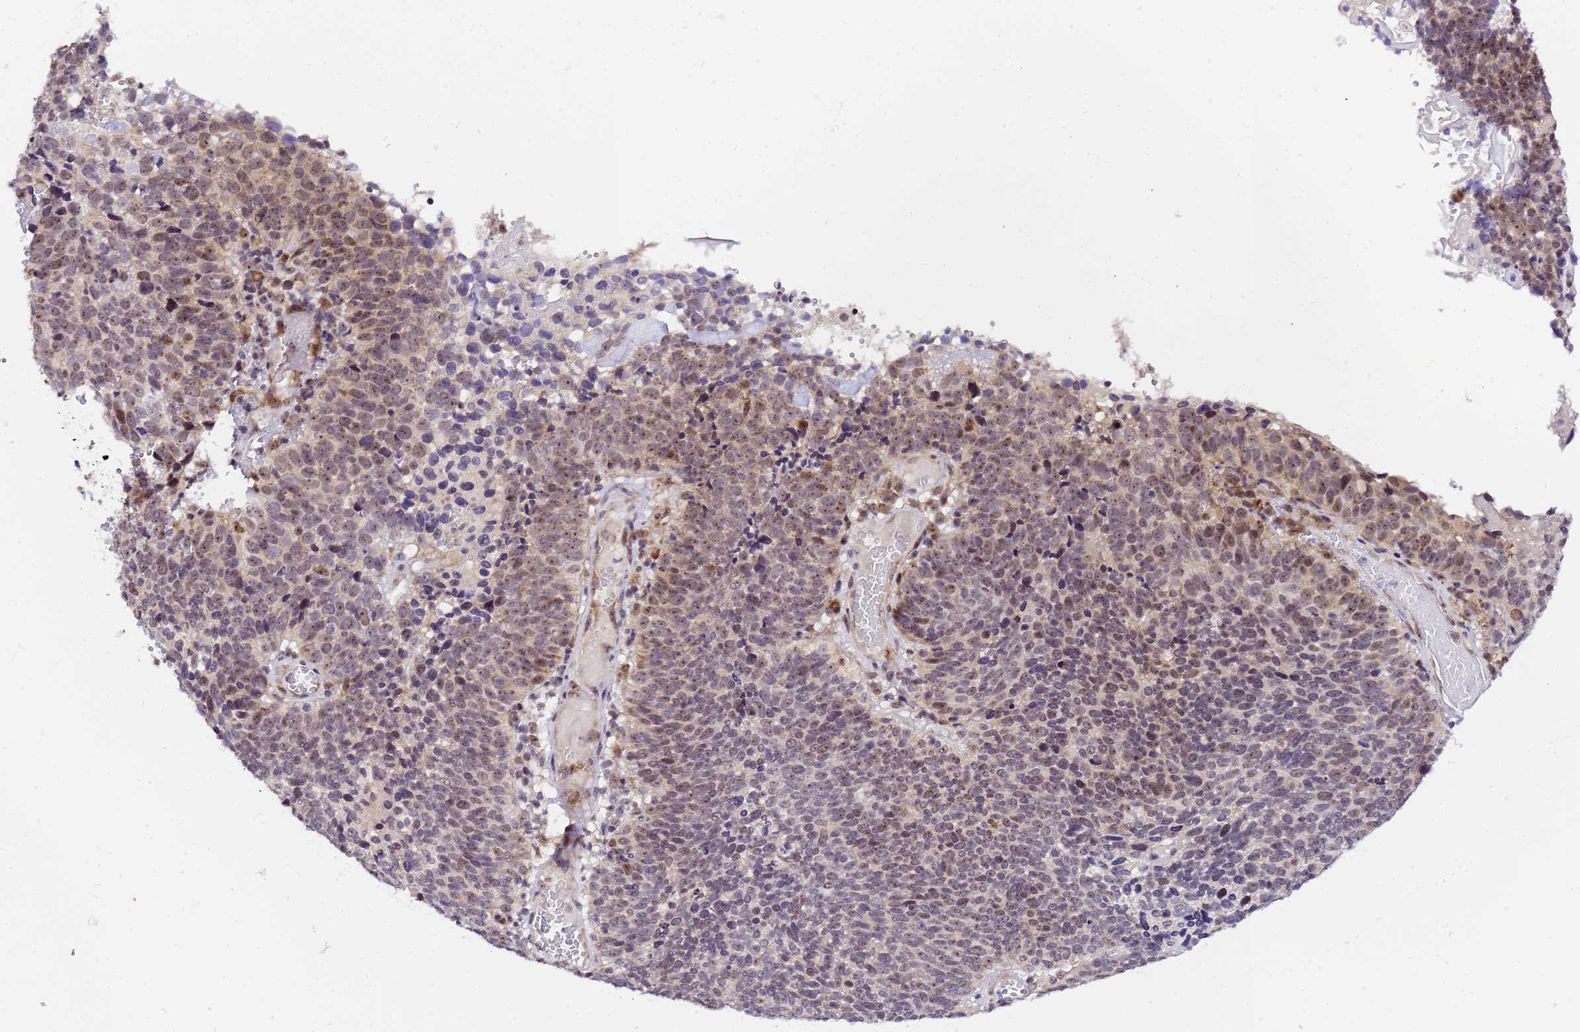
{"staining": {"intensity": "weak", "quantity": "25%-75%", "location": "nuclear"}, "tissue": "cervical cancer", "cell_type": "Tumor cells", "image_type": "cancer", "snomed": [{"axis": "morphology", "description": "Squamous cell carcinoma, NOS"}, {"axis": "topography", "description": "Cervix"}], "caption": "Squamous cell carcinoma (cervical) tissue displays weak nuclear positivity in approximately 25%-75% of tumor cells (Stains: DAB (3,3'-diaminobenzidine) in brown, nuclei in blue, Microscopy: brightfield microscopy at high magnification).", "gene": "SLX4IP", "patient": {"sex": "female", "age": 39}}